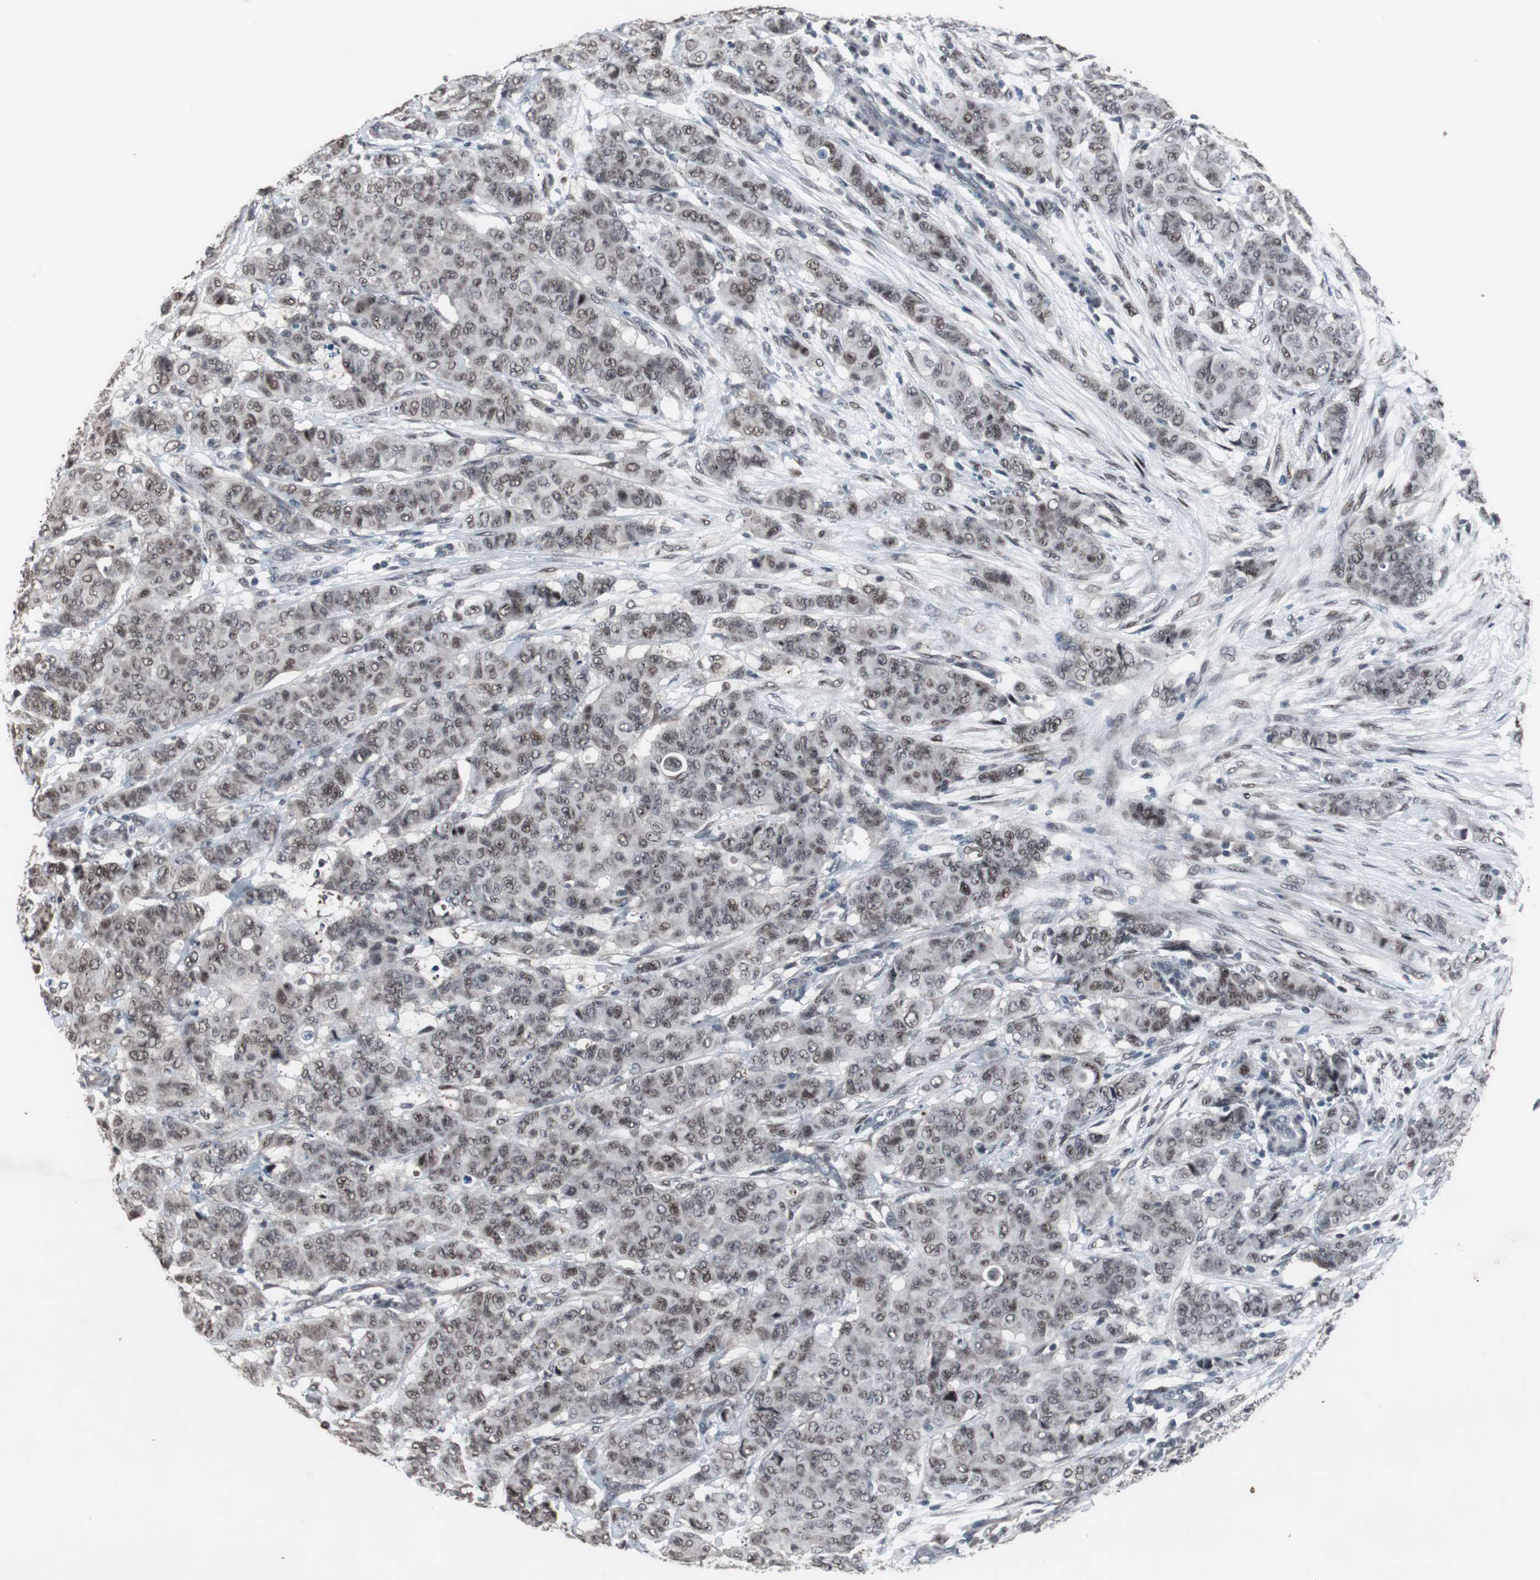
{"staining": {"intensity": "moderate", "quantity": ">75%", "location": "nuclear"}, "tissue": "breast cancer", "cell_type": "Tumor cells", "image_type": "cancer", "snomed": [{"axis": "morphology", "description": "Duct carcinoma"}, {"axis": "topography", "description": "Breast"}], "caption": "About >75% of tumor cells in breast cancer exhibit moderate nuclear protein staining as visualized by brown immunohistochemical staining.", "gene": "FOXP4", "patient": {"sex": "female", "age": 40}}